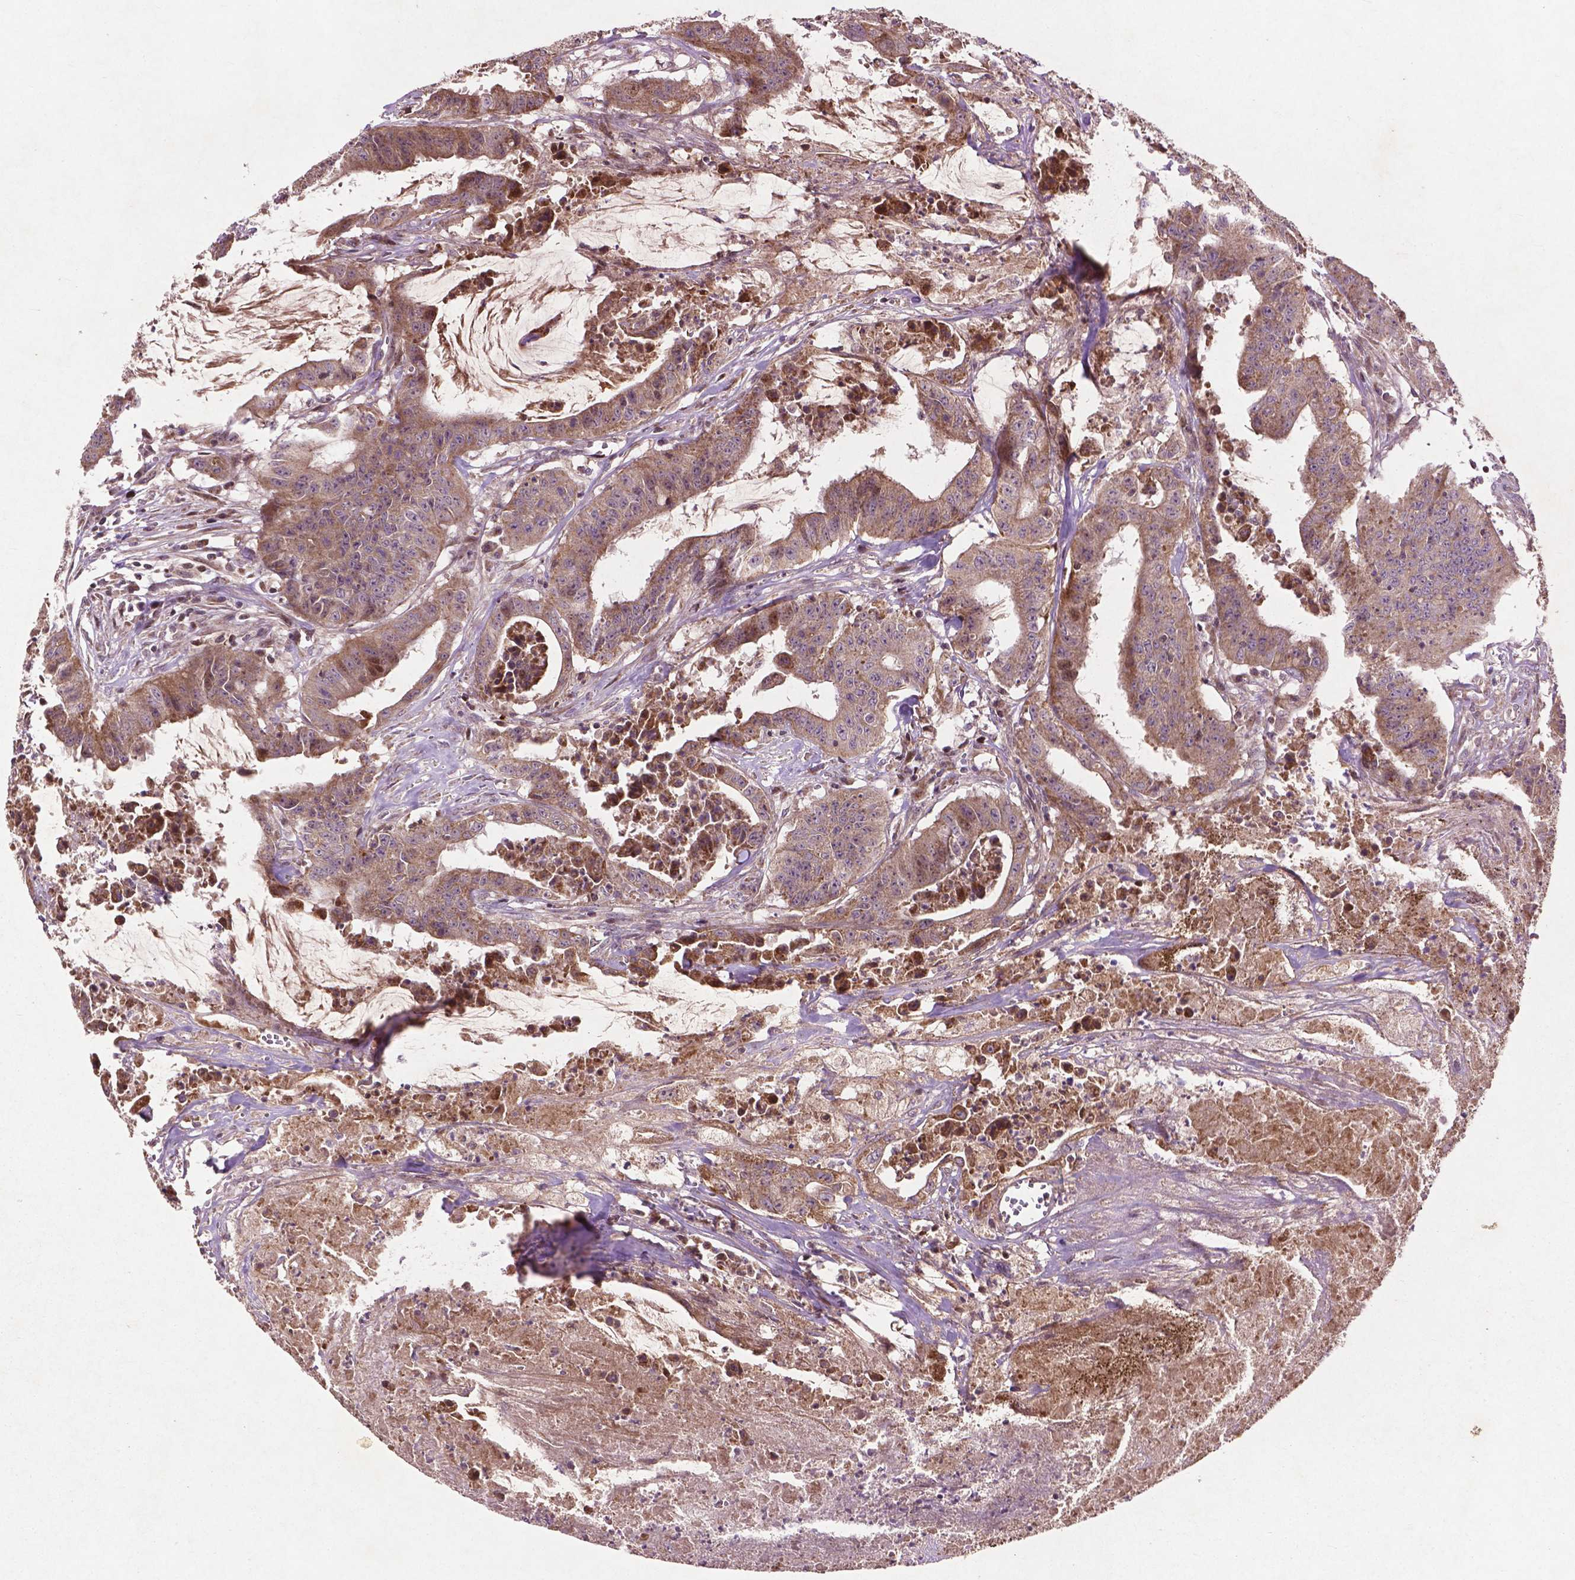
{"staining": {"intensity": "moderate", "quantity": ">75%", "location": "cytoplasmic/membranous"}, "tissue": "colorectal cancer", "cell_type": "Tumor cells", "image_type": "cancer", "snomed": [{"axis": "morphology", "description": "Adenocarcinoma, NOS"}, {"axis": "topography", "description": "Colon"}], "caption": "Approximately >75% of tumor cells in human colorectal cancer show moderate cytoplasmic/membranous protein expression as visualized by brown immunohistochemical staining.", "gene": "B3GALNT2", "patient": {"sex": "male", "age": 33}}